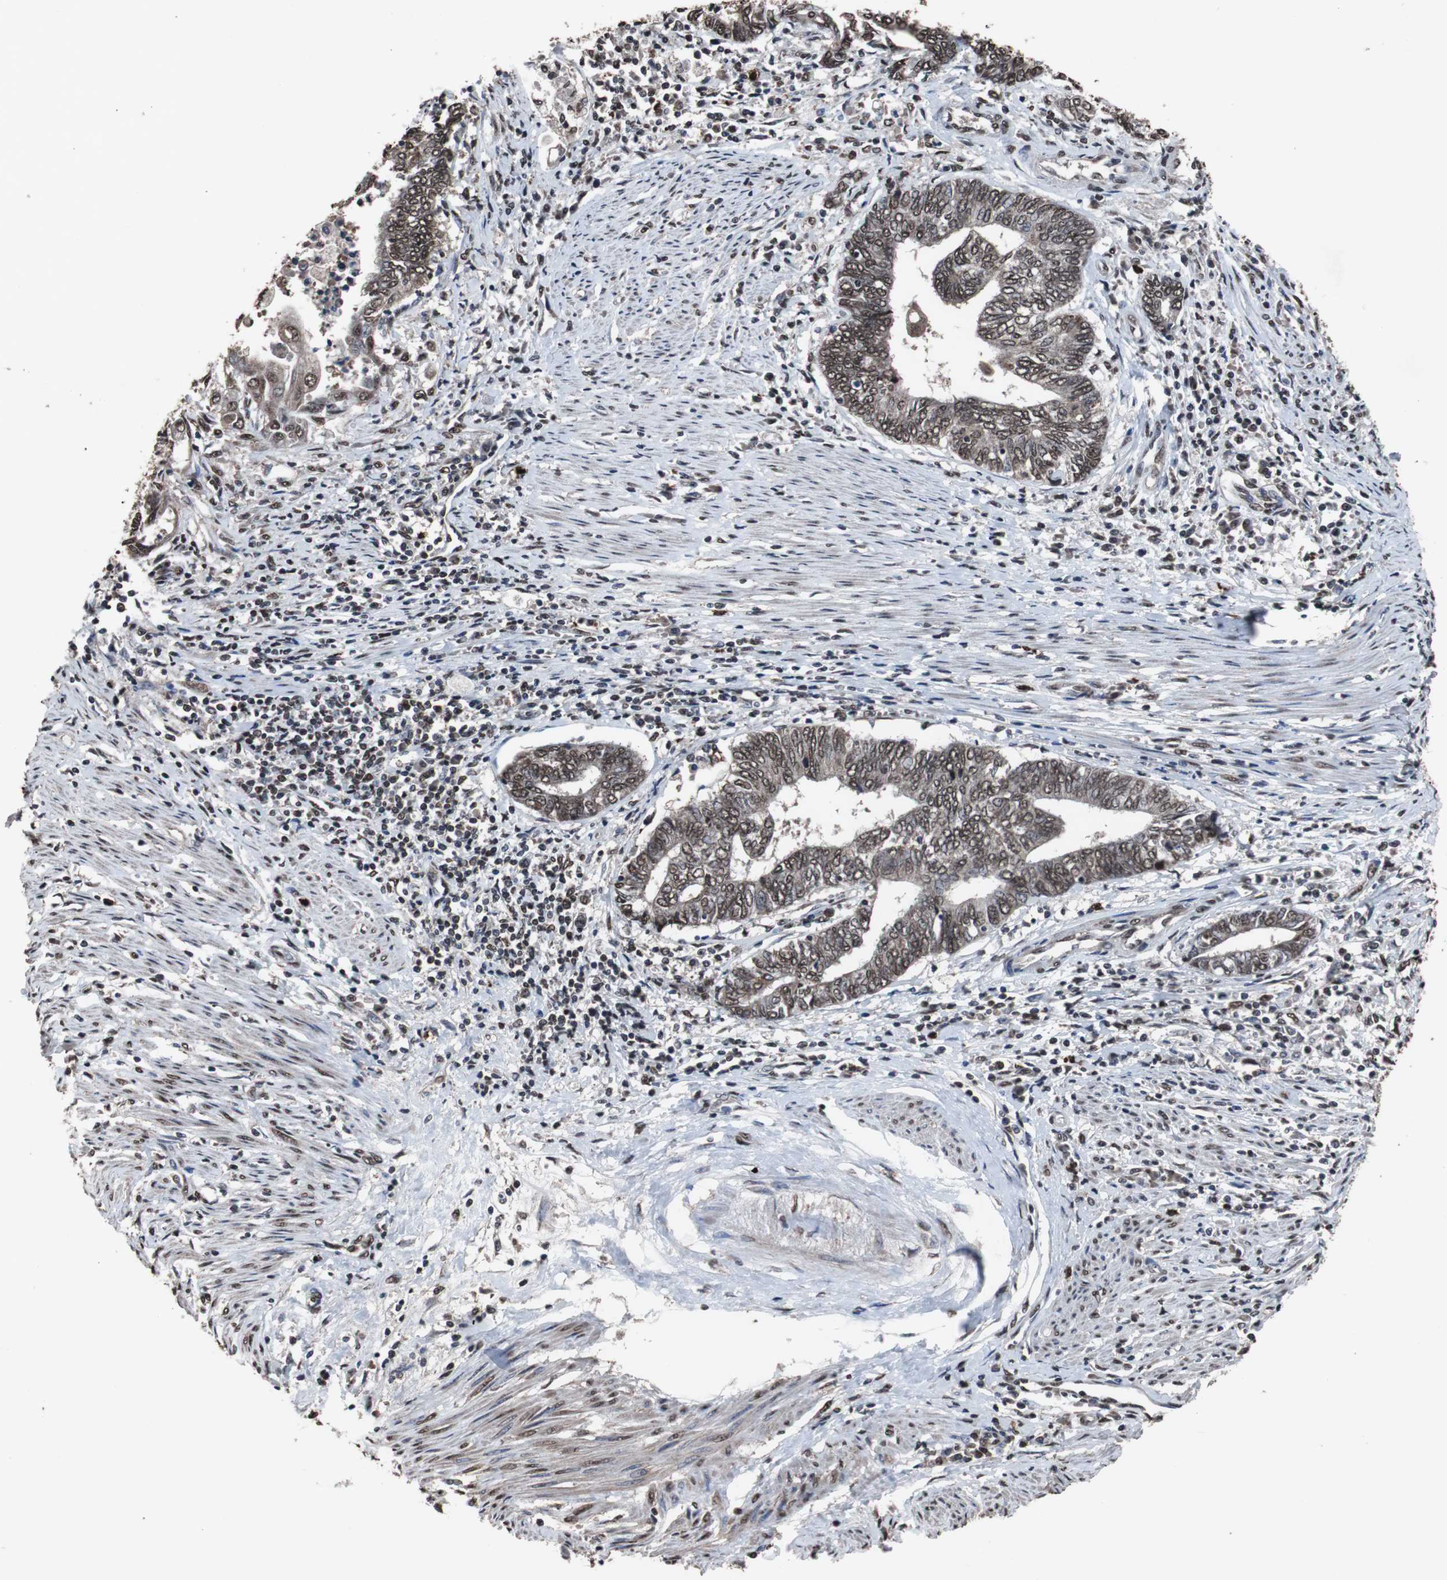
{"staining": {"intensity": "moderate", "quantity": ">75%", "location": "cytoplasmic/membranous,nuclear"}, "tissue": "endometrial cancer", "cell_type": "Tumor cells", "image_type": "cancer", "snomed": [{"axis": "morphology", "description": "Adenocarcinoma, NOS"}, {"axis": "topography", "description": "Uterus"}, {"axis": "topography", "description": "Endometrium"}], "caption": "Endometrial cancer (adenocarcinoma) stained with IHC exhibits moderate cytoplasmic/membranous and nuclear positivity in about >75% of tumor cells.", "gene": "MED27", "patient": {"sex": "female", "age": 70}}